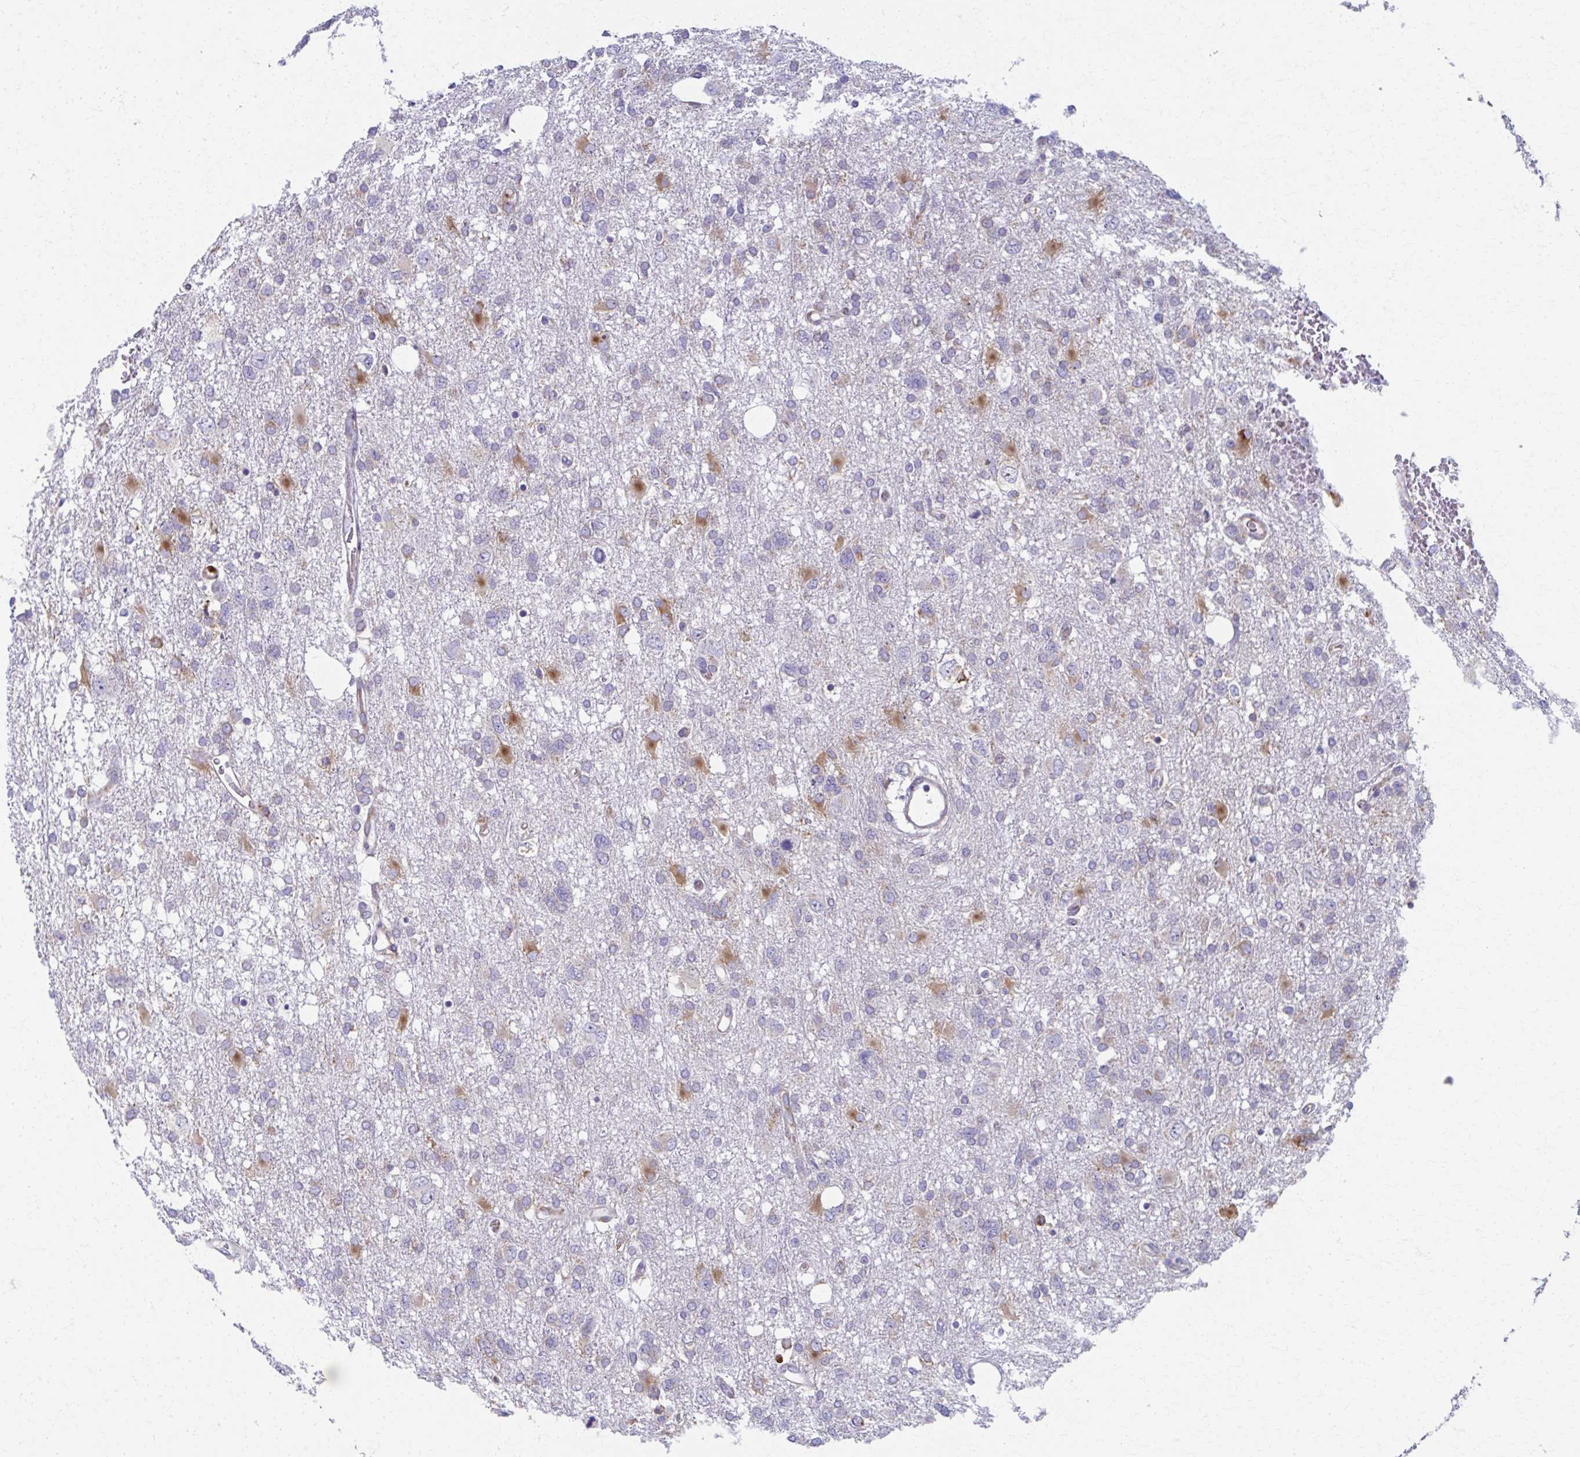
{"staining": {"intensity": "moderate", "quantity": "<25%", "location": "cytoplasmic/membranous"}, "tissue": "glioma", "cell_type": "Tumor cells", "image_type": "cancer", "snomed": [{"axis": "morphology", "description": "Glioma, malignant, High grade"}, {"axis": "topography", "description": "Brain"}], "caption": "Protein staining by immunohistochemistry demonstrates moderate cytoplasmic/membranous positivity in approximately <25% of tumor cells in malignant glioma (high-grade). (Brightfield microscopy of DAB IHC at high magnification).", "gene": "SPATS2L", "patient": {"sex": "male", "age": 61}}